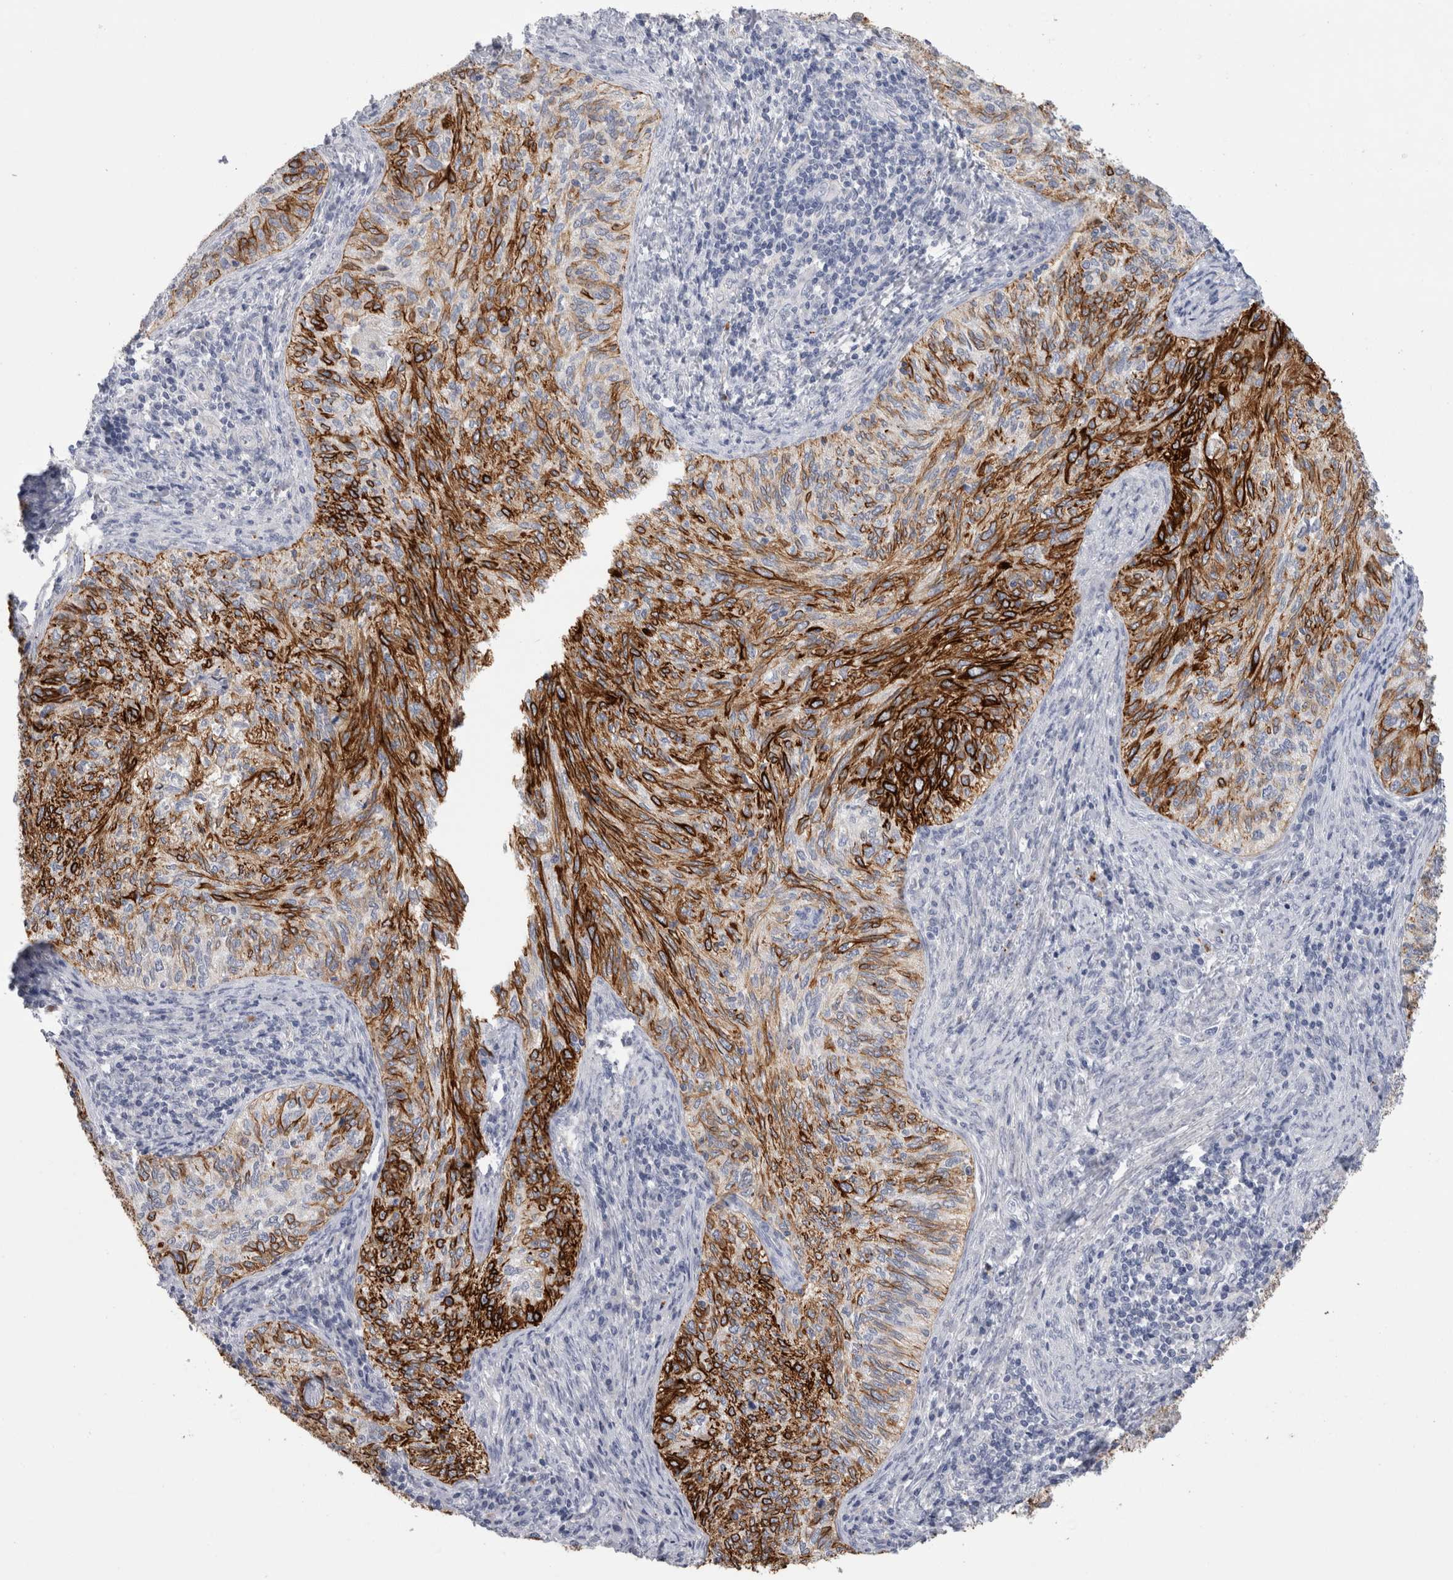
{"staining": {"intensity": "strong", "quantity": "25%-75%", "location": "cytoplasmic/membranous"}, "tissue": "cervical cancer", "cell_type": "Tumor cells", "image_type": "cancer", "snomed": [{"axis": "morphology", "description": "Squamous cell carcinoma, NOS"}, {"axis": "topography", "description": "Cervix"}], "caption": "The histopathology image displays a brown stain indicating the presence of a protein in the cytoplasmic/membranous of tumor cells in cervical cancer (squamous cell carcinoma).", "gene": "GAA", "patient": {"sex": "female", "age": 30}}